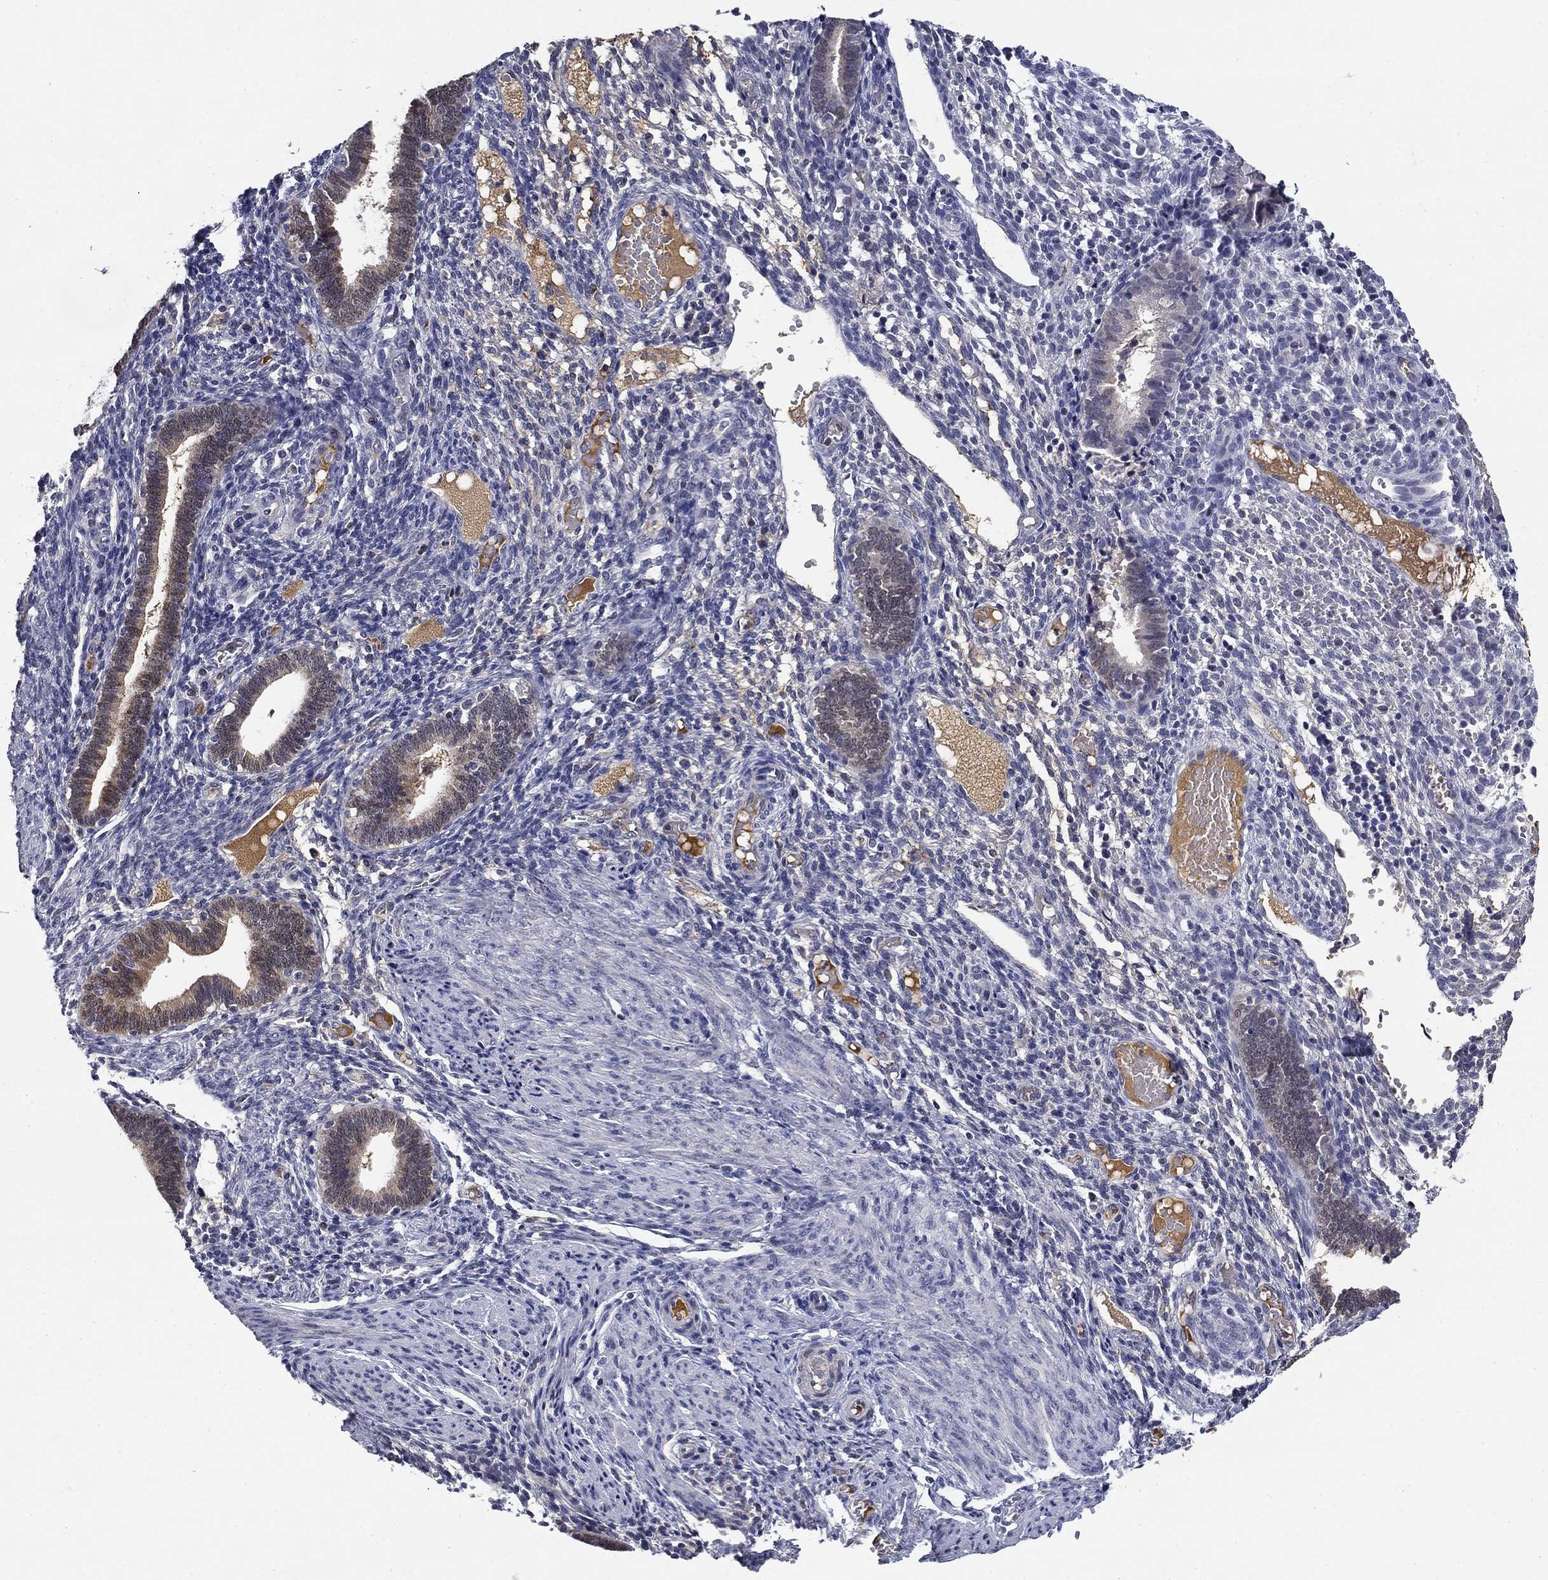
{"staining": {"intensity": "negative", "quantity": "none", "location": "none"}, "tissue": "endometrium", "cell_type": "Cells in endometrial stroma", "image_type": "normal", "snomed": [{"axis": "morphology", "description": "Normal tissue, NOS"}, {"axis": "topography", "description": "Endometrium"}], "caption": "Immunohistochemistry micrograph of benign endometrium: human endometrium stained with DAB (3,3'-diaminobenzidine) displays no significant protein expression in cells in endometrial stroma. Brightfield microscopy of immunohistochemistry (IHC) stained with DAB (brown) and hematoxylin (blue), captured at high magnification.", "gene": "DDTL", "patient": {"sex": "female", "age": 42}}